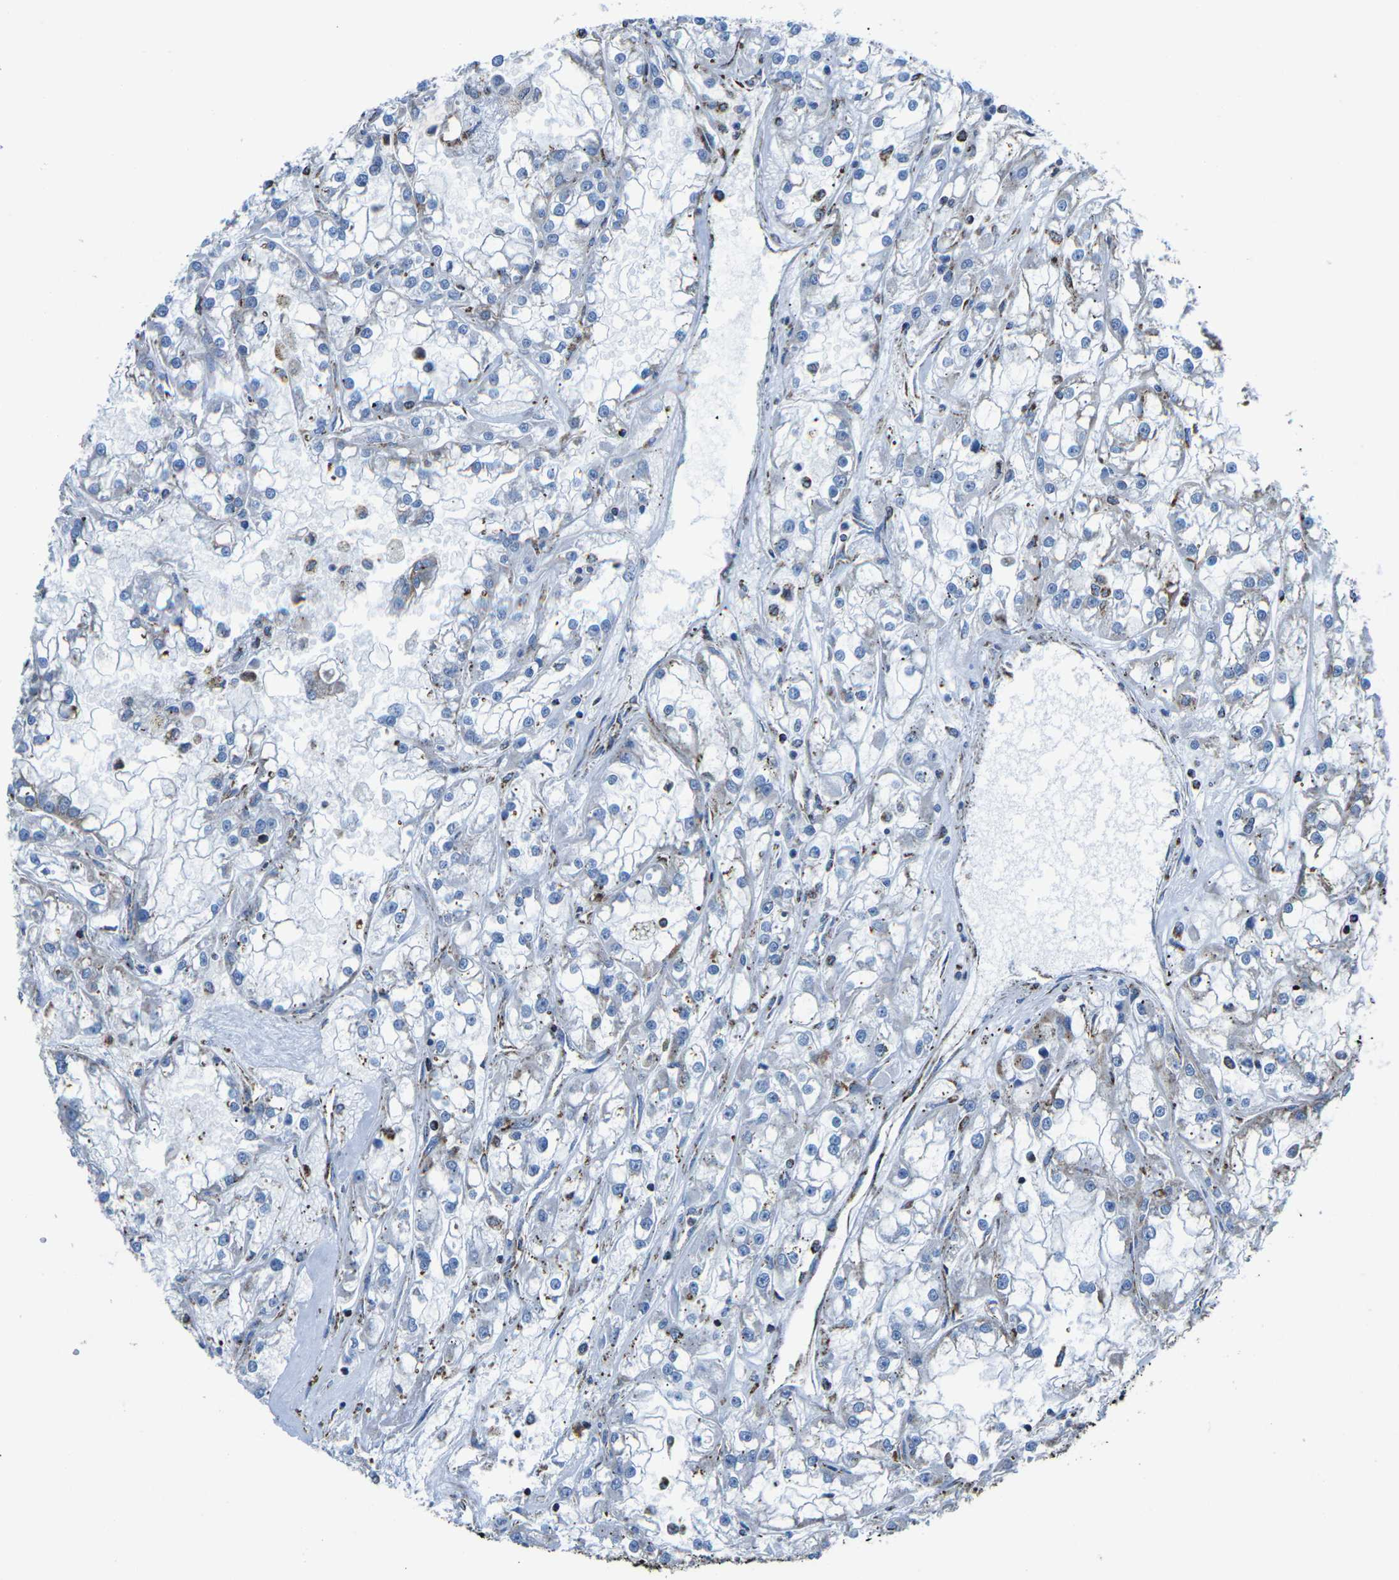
{"staining": {"intensity": "moderate", "quantity": "<25%", "location": "cytoplasmic/membranous"}, "tissue": "renal cancer", "cell_type": "Tumor cells", "image_type": "cancer", "snomed": [{"axis": "morphology", "description": "Adenocarcinoma, NOS"}, {"axis": "topography", "description": "Kidney"}], "caption": "Moderate cytoplasmic/membranous positivity is present in about <25% of tumor cells in renal adenocarcinoma.", "gene": "MT-CO2", "patient": {"sex": "female", "age": 52}}